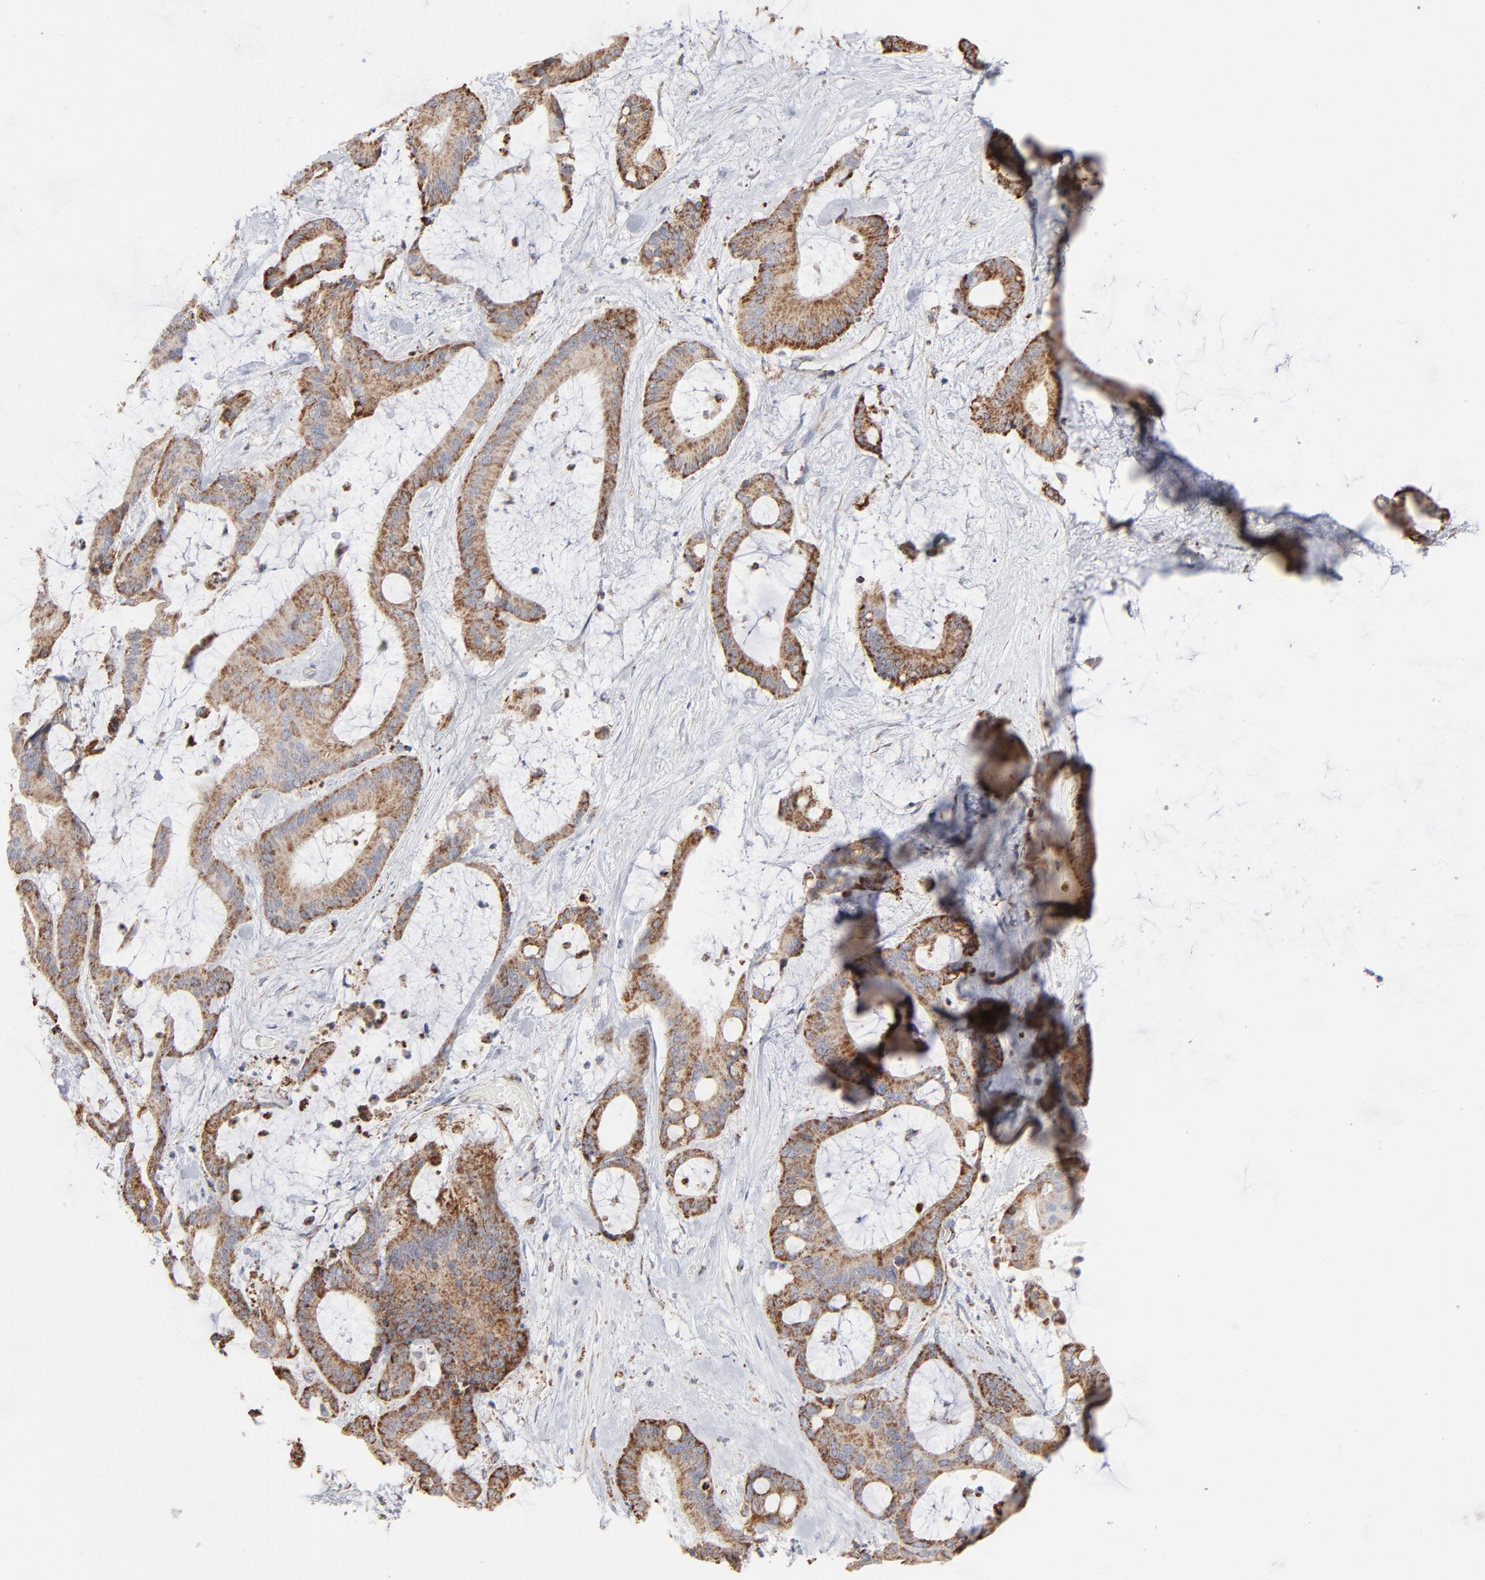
{"staining": {"intensity": "strong", "quantity": ">75%", "location": "cytoplasmic/membranous"}, "tissue": "liver cancer", "cell_type": "Tumor cells", "image_type": "cancer", "snomed": [{"axis": "morphology", "description": "Cholangiocarcinoma"}, {"axis": "topography", "description": "Liver"}], "caption": "Brown immunohistochemical staining in human cholangiocarcinoma (liver) reveals strong cytoplasmic/membranous positivity in approximately >75% of tumor cells. (DAB = brown stain, brightfield microscopy at high magnification).", "gene": "ASB3", "patient": {"sex": "female", "age": 73}}